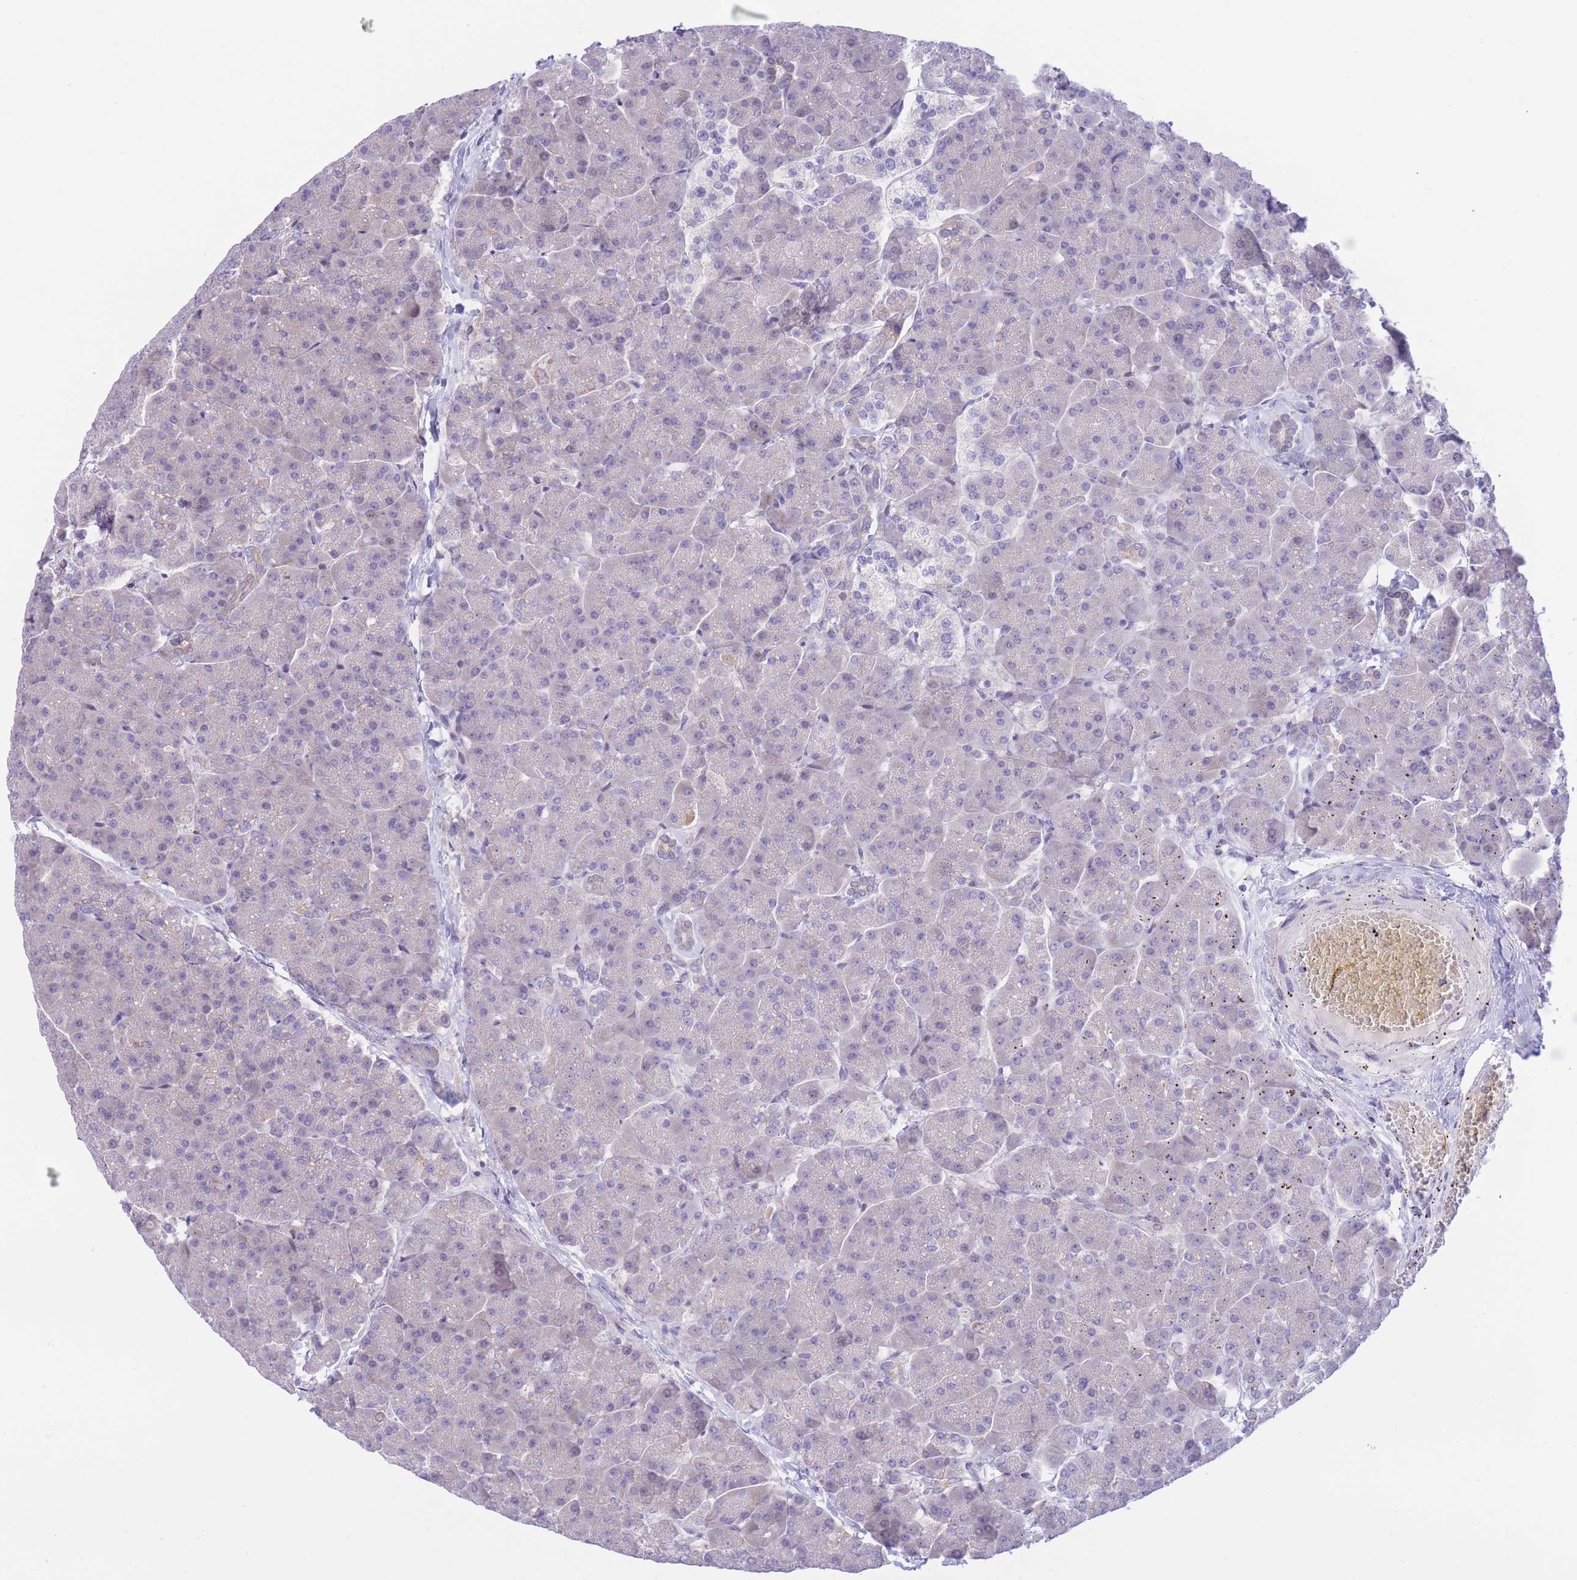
{"staining": {"intensity": "negative", "quantity": "none", "location": "none"}, "tissue": "pancreas", "cell_type": "Exocrine glandular cells", "image_type": "normal", "snomed": [{"axis": "morphology", "description": "Normal tissue, NOS"}, {"axis": "topography", "description": "Pancreas"}, {"axis": "topography", "description": "Peripheral nerve tissue"}], "caption": "Pancreas stained for a protein using immunohistochemistry (IHC) demonstrates no staining exocrine glandular cells.", "gene": "RPL39L", "patient": {"sex": "male", "age": 54}}